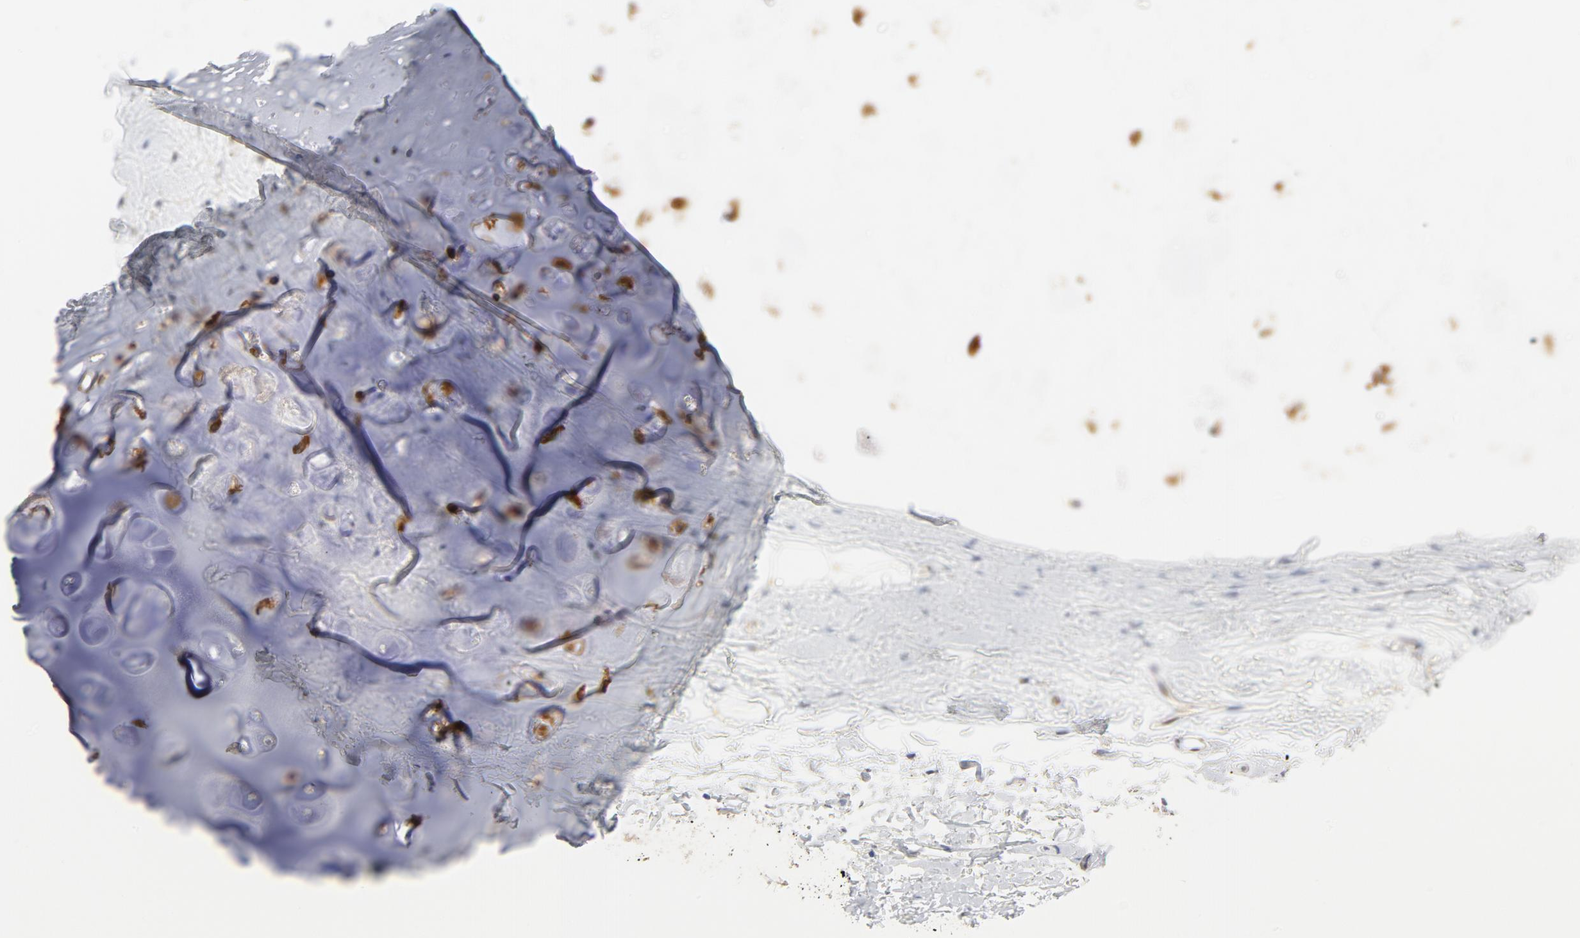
{"staining": {"intensity": "moderate", "quantity": ">75%", "location": "cytoplasmic/membranous"}, "tissue": "adipose tissue", "cell_type": "Adipocytes", "image_type": "normal", "snomed": [{"axis": "morphology", "description": "Normal tissue, NOS"}, {"axis": "topography", "description": "Cartilage tissue"}, {"axis": "topography", "description": "Bronchus"}], "caption": "This photomicrograph reveals immunohistochemistry (IHC) staining of benign adipose tissue, with medium moderate cytoplasmic/membranous staining in about >75% of adipocytes.", "gene": "RAPGEF4", "patient": {"sex": "female", "age": 73}}